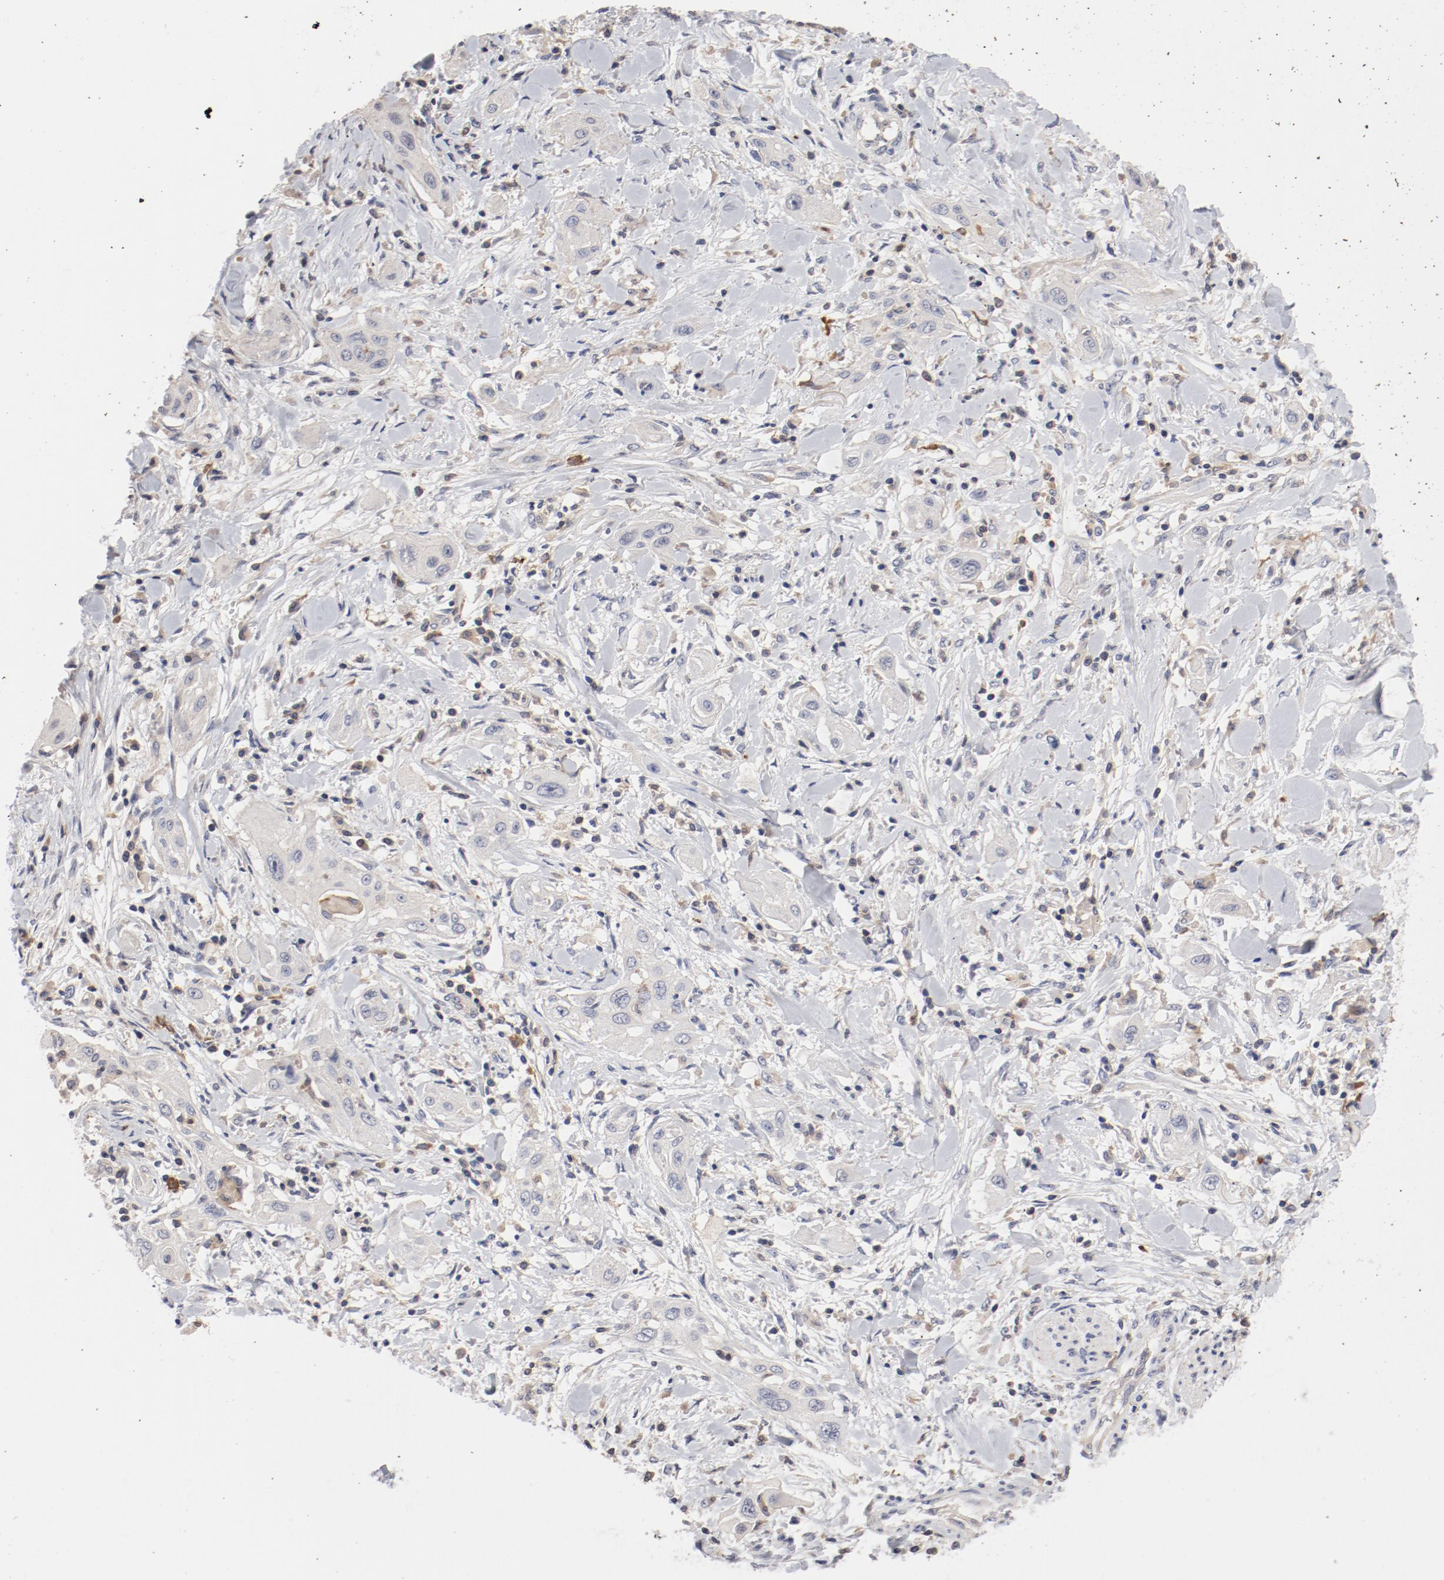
{"staining": {"intensity": "negative", "quantity": "none", "location": "none"}, "tissue": "lung cancer", "cell_type": "Tumor cells", "image_type": "cancer", "snomed": [{"axis": "morphology", "description": "Squamous cell carcinoma, NOS"}, {"axis": "topography", "description": "Lung"}], "caption": "The image displays no staining of tumor cells in lung cancer. (Stains: DAB immunohistochemistry (IHC) with hematoxylin counter stain, Microscopy: brightfield microscopy at high magnification).", "gene": "CBL", "patient": {"sex": "female", "age": 47}}